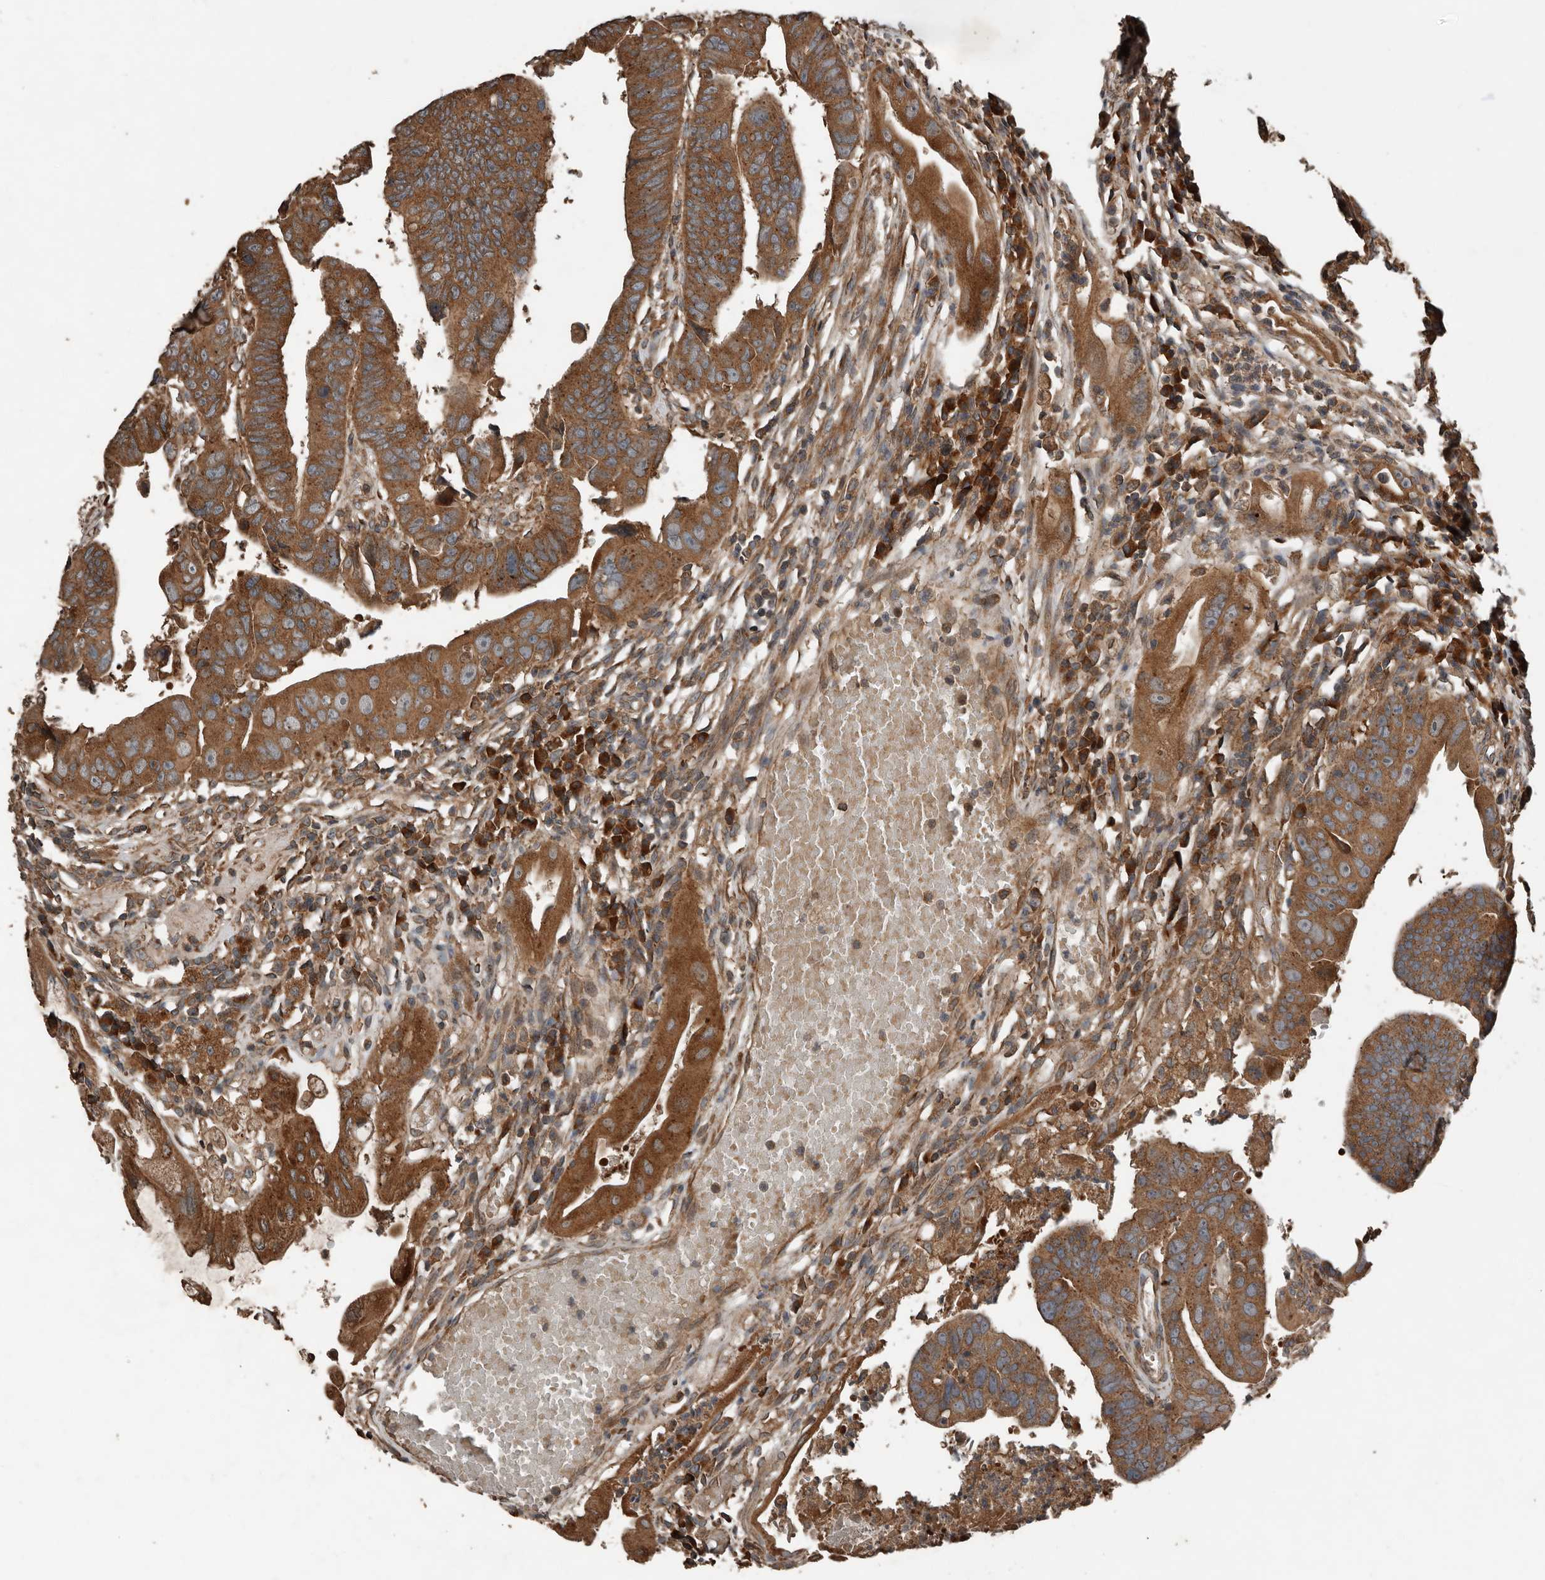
{"staining": {"intensity": "strong", "quantity": ">75%", "location": "cytoplasmic/membranous"}, "tissue": "colorectal cancer", "cell_type": "Tumor cells", "image_type": "cancer", "snomed": [{"axis": "morphology", "description": "Adenocarcinoma, NOS"}, {"axis": "topography", "description": "Rectum"}], "caption": "Protein staining of colorectal cancer (adenocarcinoma) tissue shows strong cytoplasmic/membranous expression in about >75% of tumor cells.", "gene": "RNF207", "patient": {"sex": "female", "age": 65}}